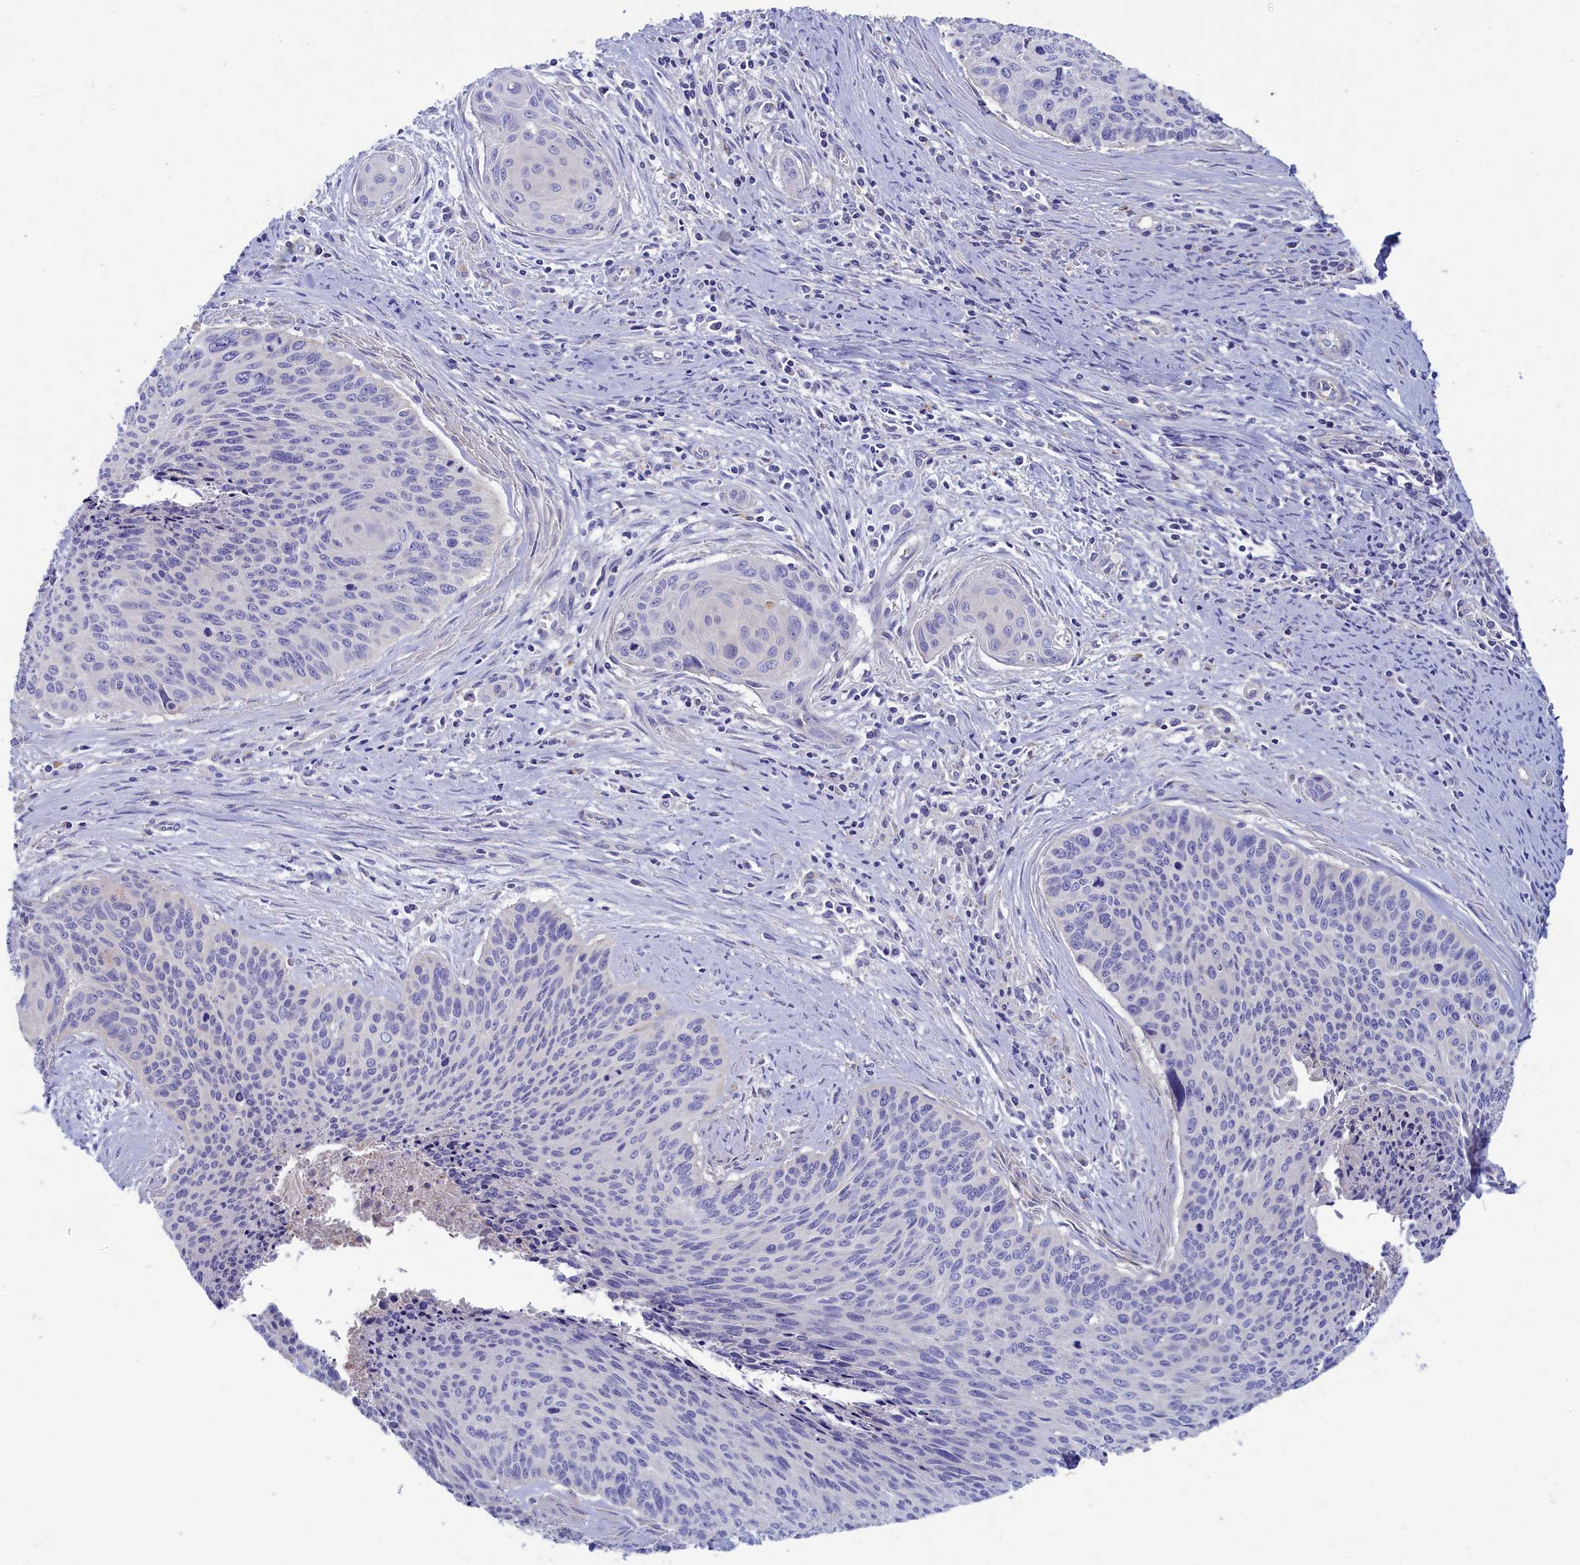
{"staining": {"intensity": "negative", "quantity": "none", "location": "none"}, "tissue": "cervical cancer", "cell_type": "Tumor cells", "image_type": "cancer", "snomed": [{"axis": "morphology", "description": "Squamous cell carcinoma, NOS"}, {"axis": "topography", "description": "Cervix"}], "caption": "Human cervical cancer stained for a protein using immunohistochemistry demonstrates no staining in tumor cells.", "gene": "WDR6", "patient": {"sex": "female", "age": 55}}